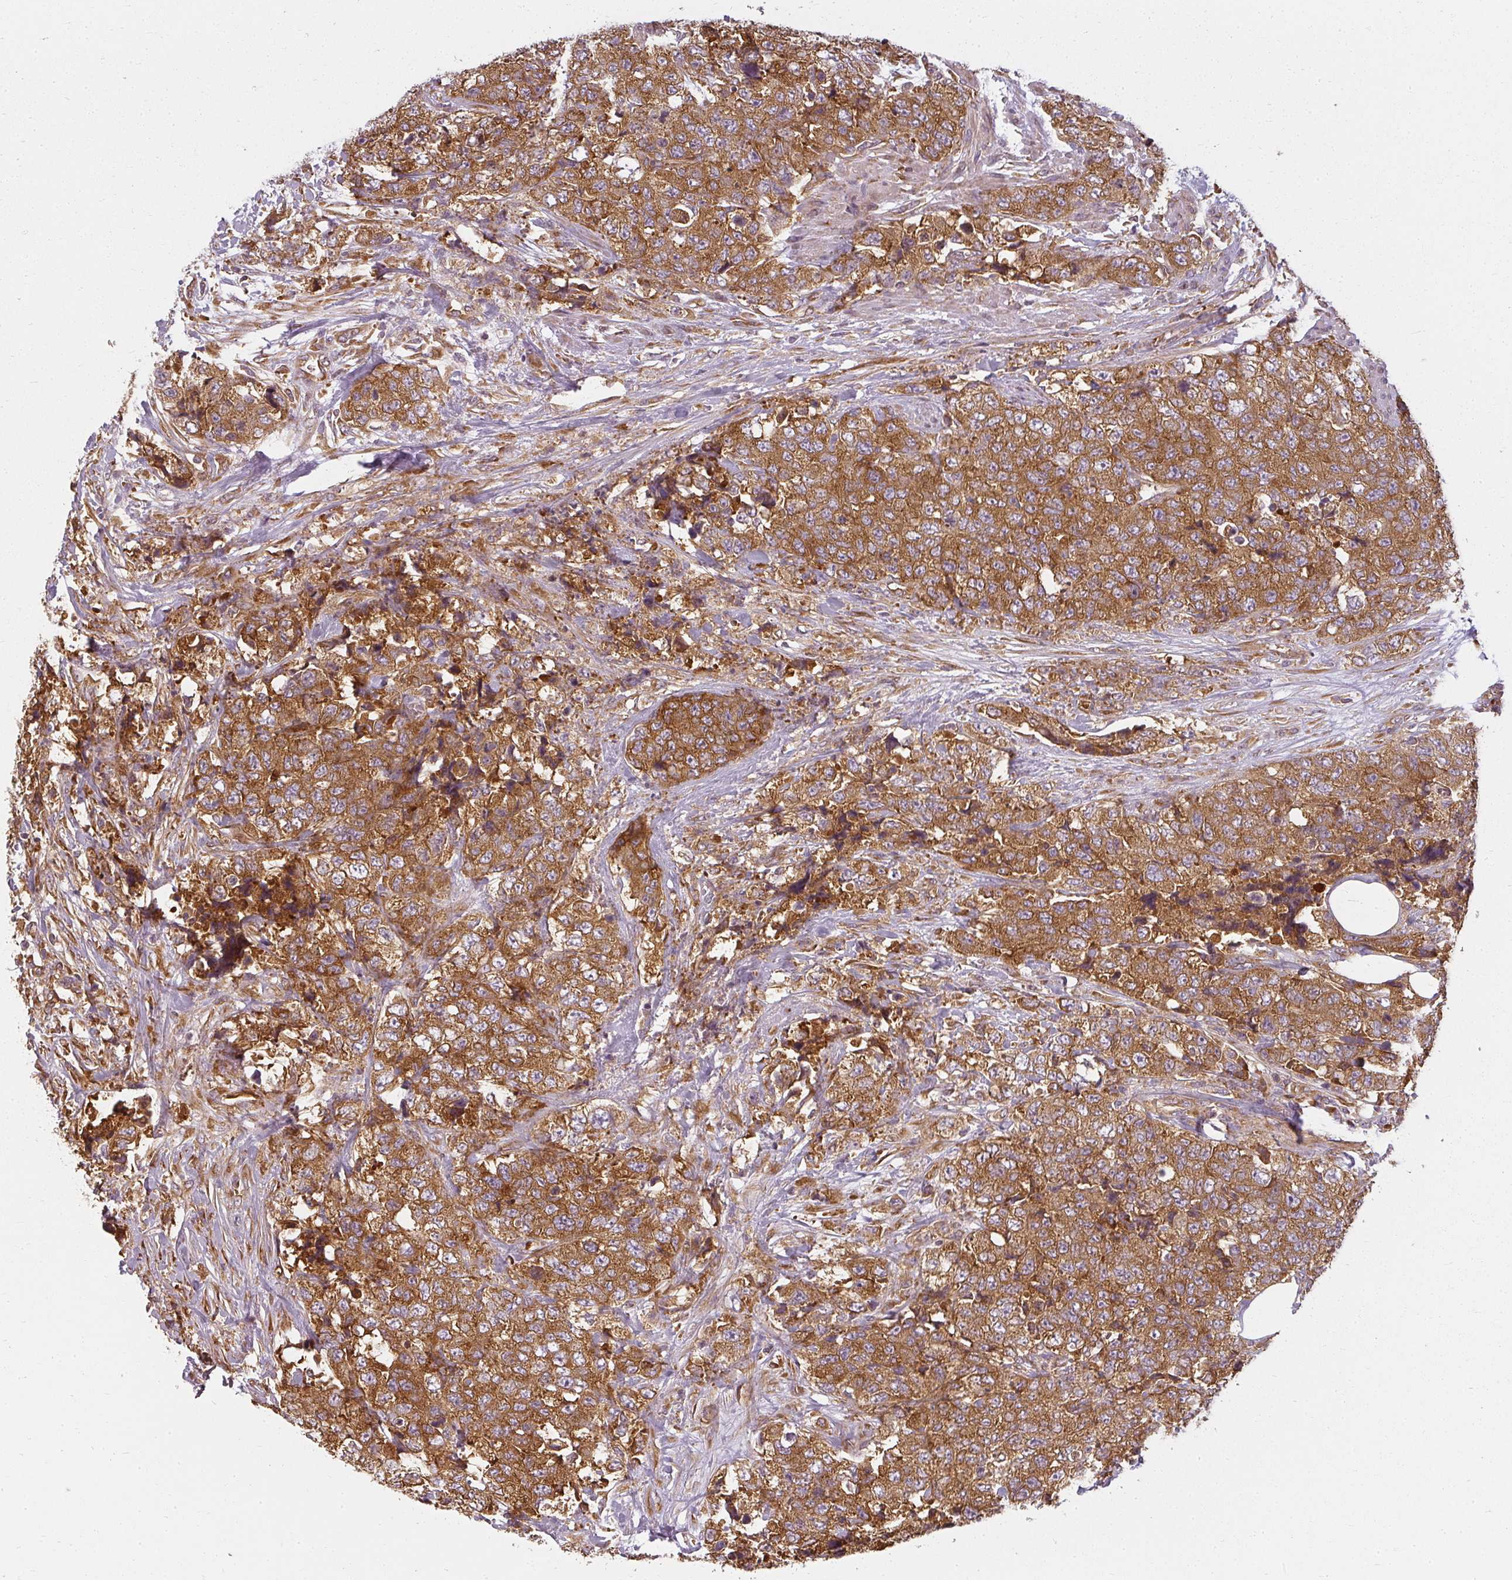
{"staining": {"intensity": "strong", "quantity": ">75%", "location": "cytoplasmic/membranous"}, "tissue": "urothelial cancer", "cell_type": "Tumor cells", "image_type": "cancer", "snomed": [{"axis": "morphology", "description": "Urothelial carcinoma, High grade"}, {"axis": "topography", "description": "Urinary bladder"}], "caption": "High-grade urothelial carcinoma stained for a protein reveals strong cytoplasmic/membranous positivity in tumor cells.", "gene": "RPL24", "patient": {"sex": "female", "age": 78}}